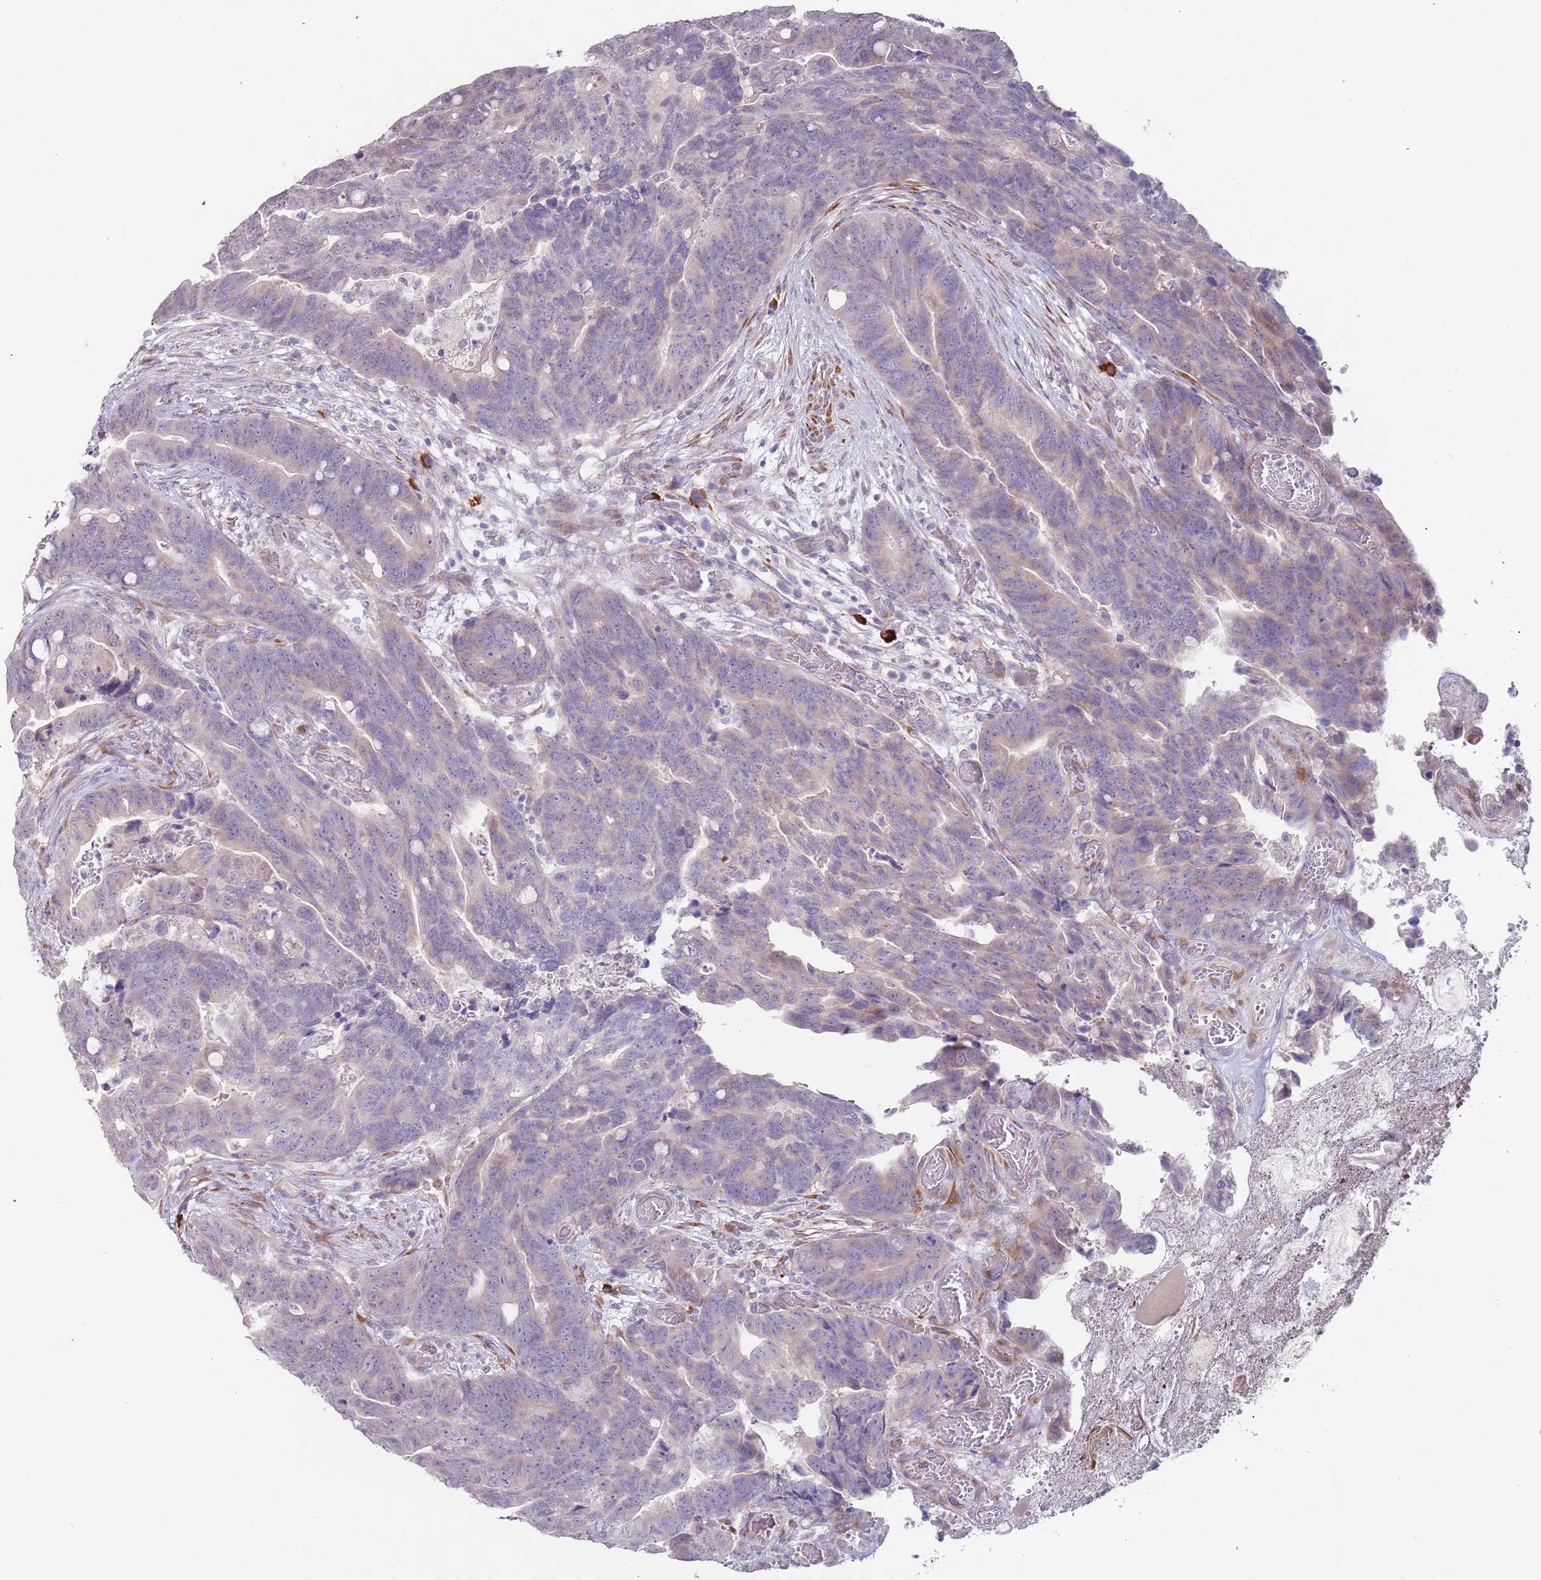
{"staining": {"intensity": "weak", "quantity": "<25%", "location": "cytoplasmic/membranous"}, "tissue": "colorectal cancer", "cell_type": "Tumor cells", "image_type": "cancer", "snomed": [{"axis": "morphology", "description": "Adenocarcinoma, NOS"}, {"axis": "topography", "description": "Colon"}], "caption": "High magnification brightfield microscopy of colorectal cancer (adenocarcinoma) stained with DAB (brown) and counterstained with hematoxylin (blue): tumor cells show no significant staining.", "gene": "TNRC6C", "patient": {"sex": "female", "age": 82}}